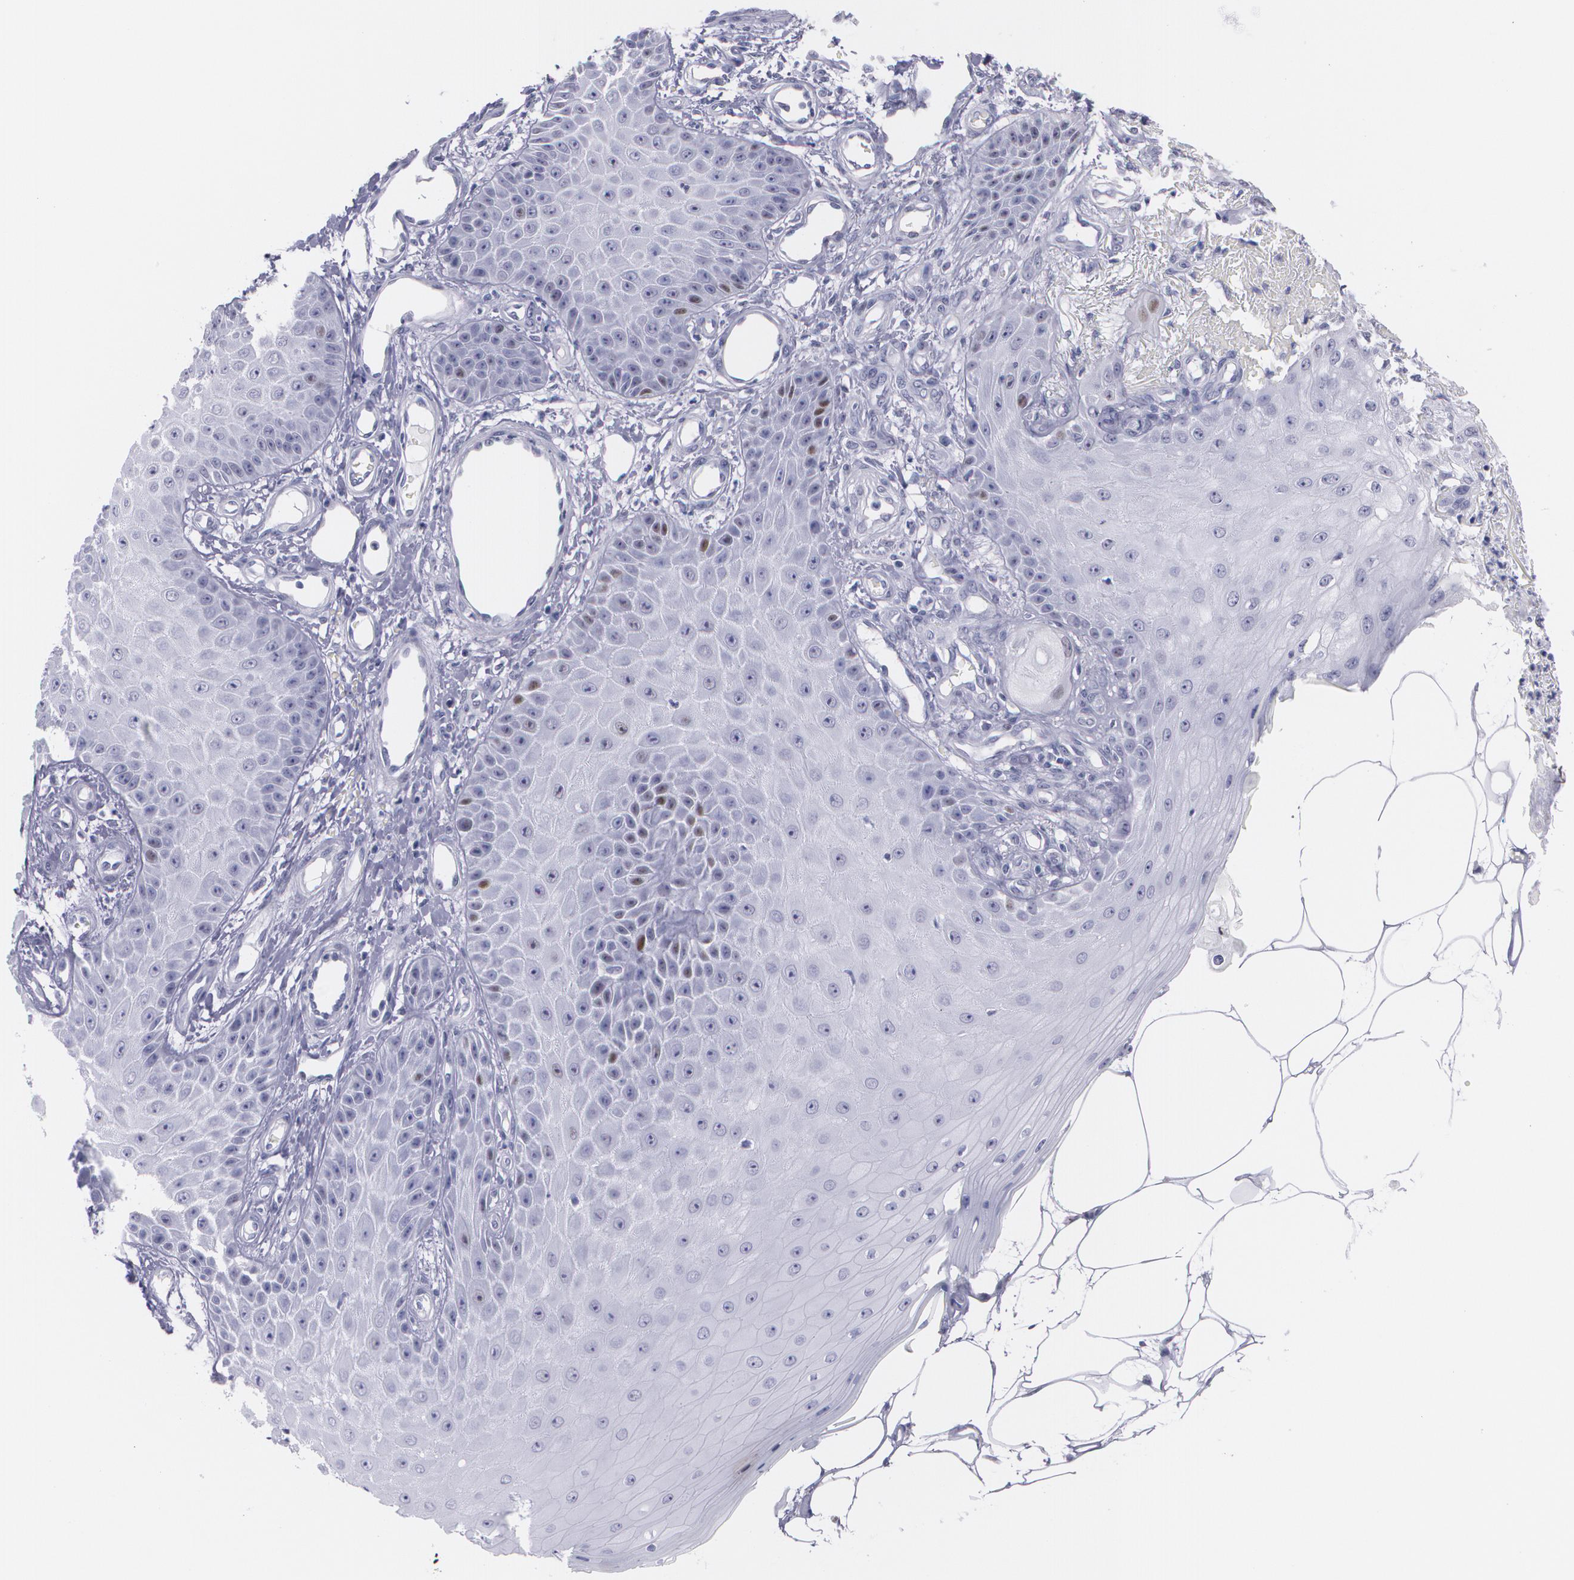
{"staining": {"intensity": "moderate", "quantity": "<25%", "location": "nuclear"}, "tissue": "skin cancer", "cell_type": "Tumor cells", "image_type": "cancer", "snomed": [{"axis": "morphology", "description": "Squamous cell carcinoma, NOS"}, {"axis": "topography", "description": "Skin"}], "caption": "Human skin squamous cell carcinoma stained with a protein marker displays moderate staining in tumor cells.", "gene": "TP53", "patient": {"sex": "female", "age": 40}}